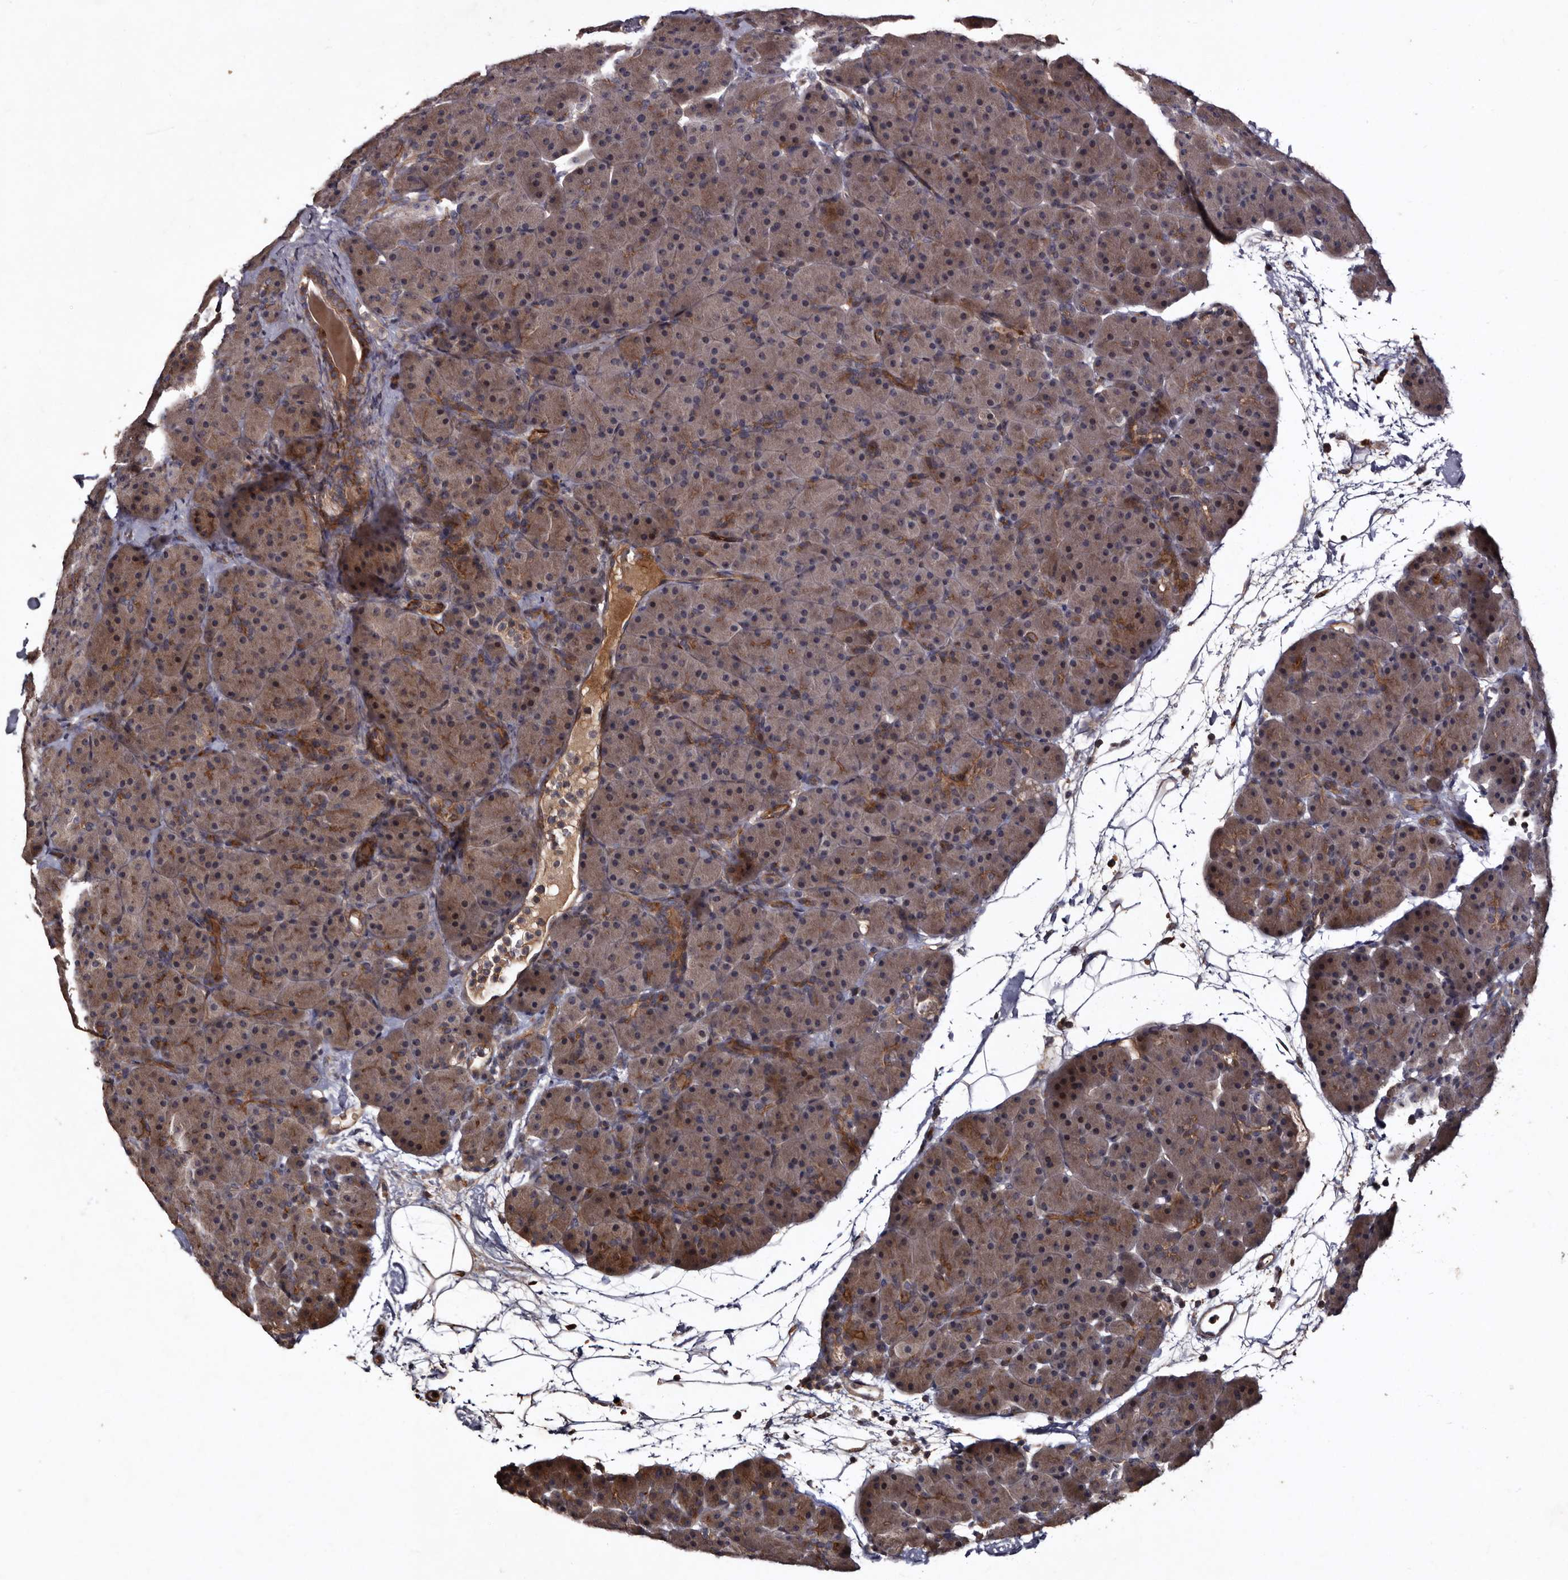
{"staining": {"intensity": "moderate", "quantity": "25%-75%", "location": "cytoplasmic/membranous"}, "tissue": "pancreas", "cell_type": "Exocrine glandular cells", "image_type": "normal", "snomed": [{"axis": "morphology", "description": "Normal tissue, NOS"}, {"axis": "topography", "description": "Pancreas"}], "caption": "A photomicrograph of pancreas stained for a protein exhibits moderate cytoplasmic/membranous brown staining in exocrine glandular cells. (Brightfield microscopy of DAB IHC at high magnification).", "gene": "PRKD3", "patient": {"sex": "male", "age": 66}}